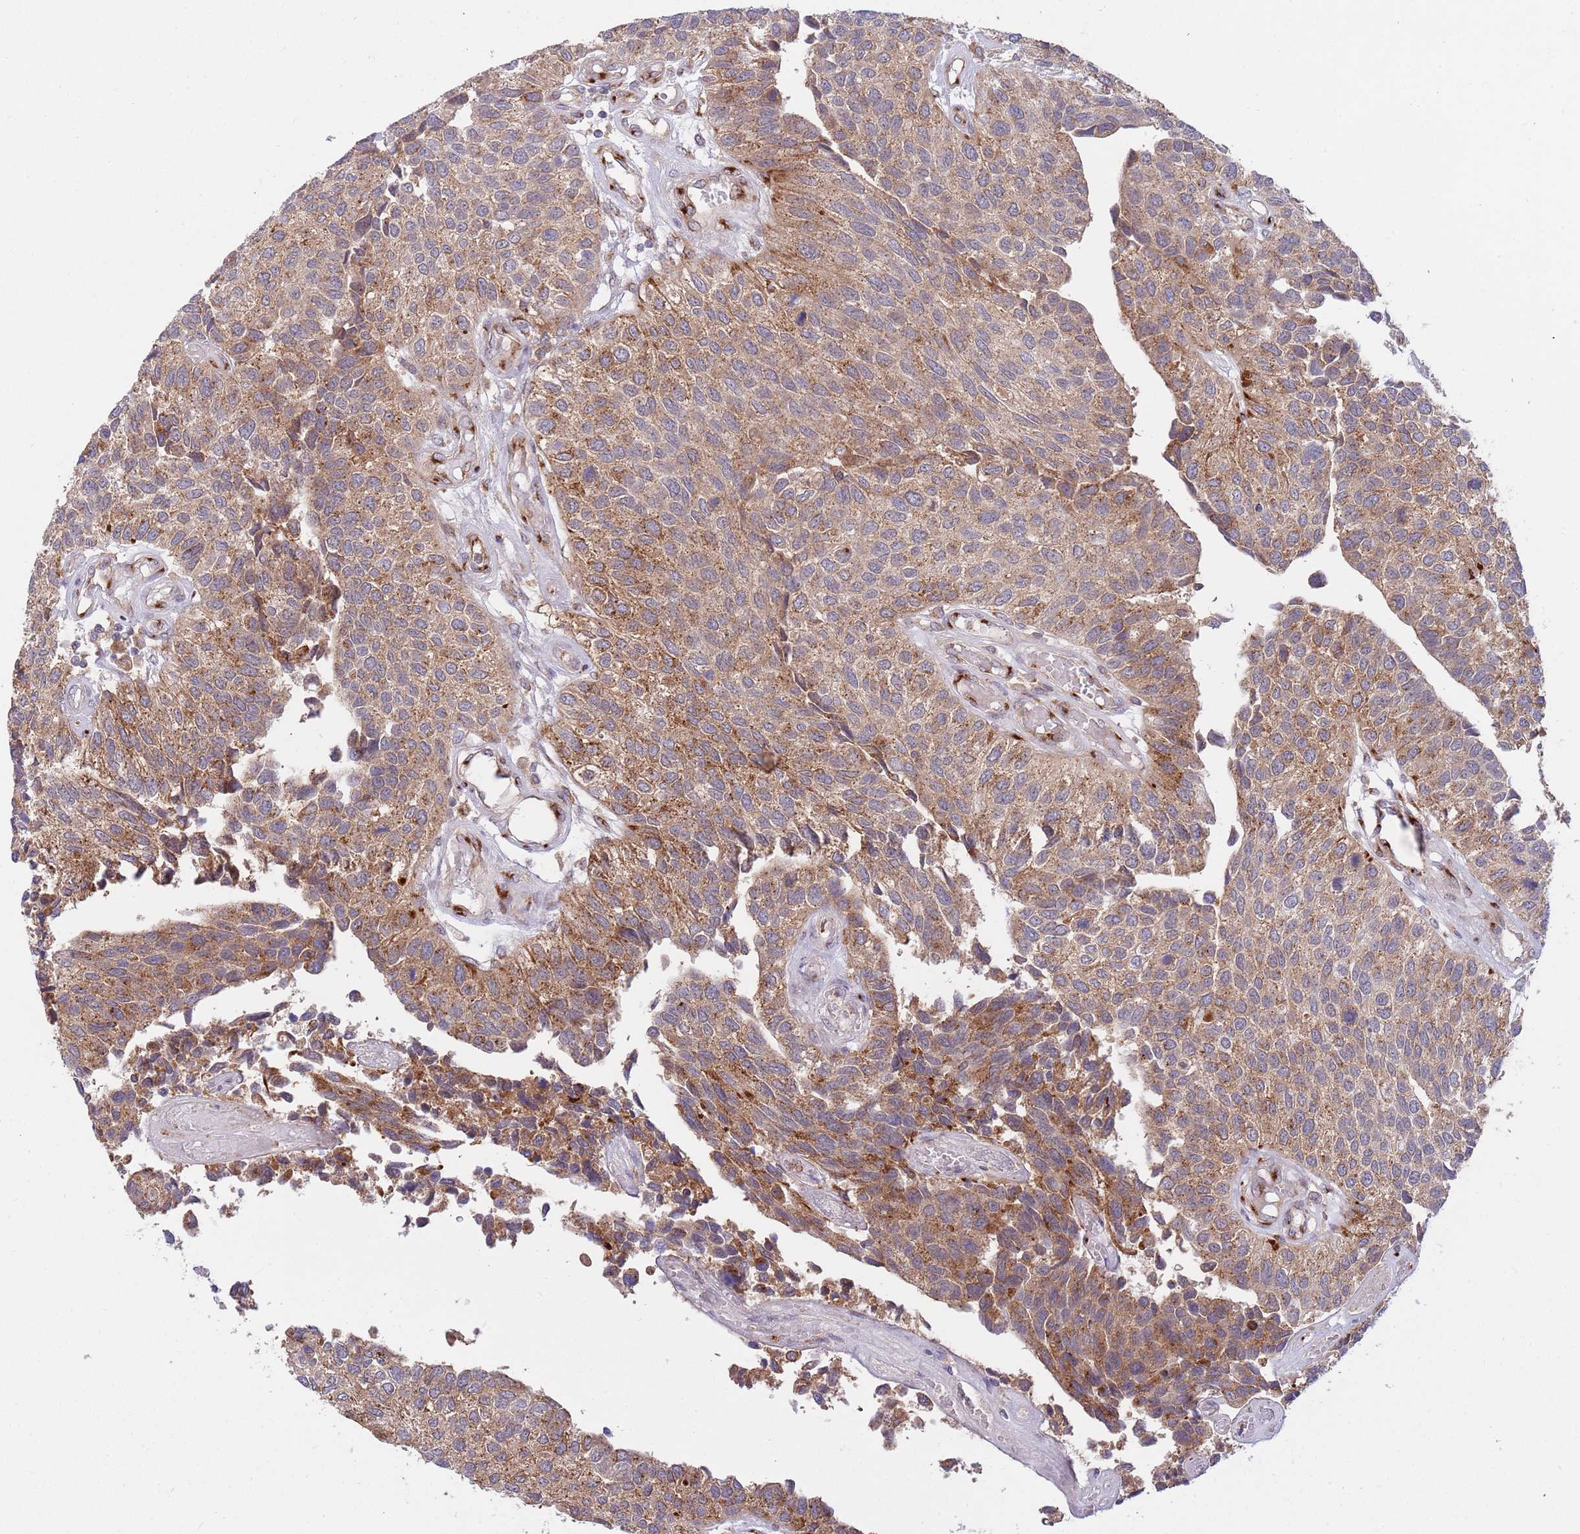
{"staining": {"intensity": "moderate", "quantity": ">75%", "location": "cytoplasmic/membranous"}, "tissue": "urothelial cancer", "cell_type": "Tumor cells", "image_type": "cancer", "snomed": [{"axis": "morphology", "description": "Urothelial carcinoma, NOS"}, {"axis": "topography", "description": "Urinary bladder"}], "caption": "The image displays a brown stain indicating the presence of a protein in the cytoplasmic/membranous of tumor cells in urothelial cancer.", "gene": "BTBD7", "patient": {"sex": "male", "age": 55}}